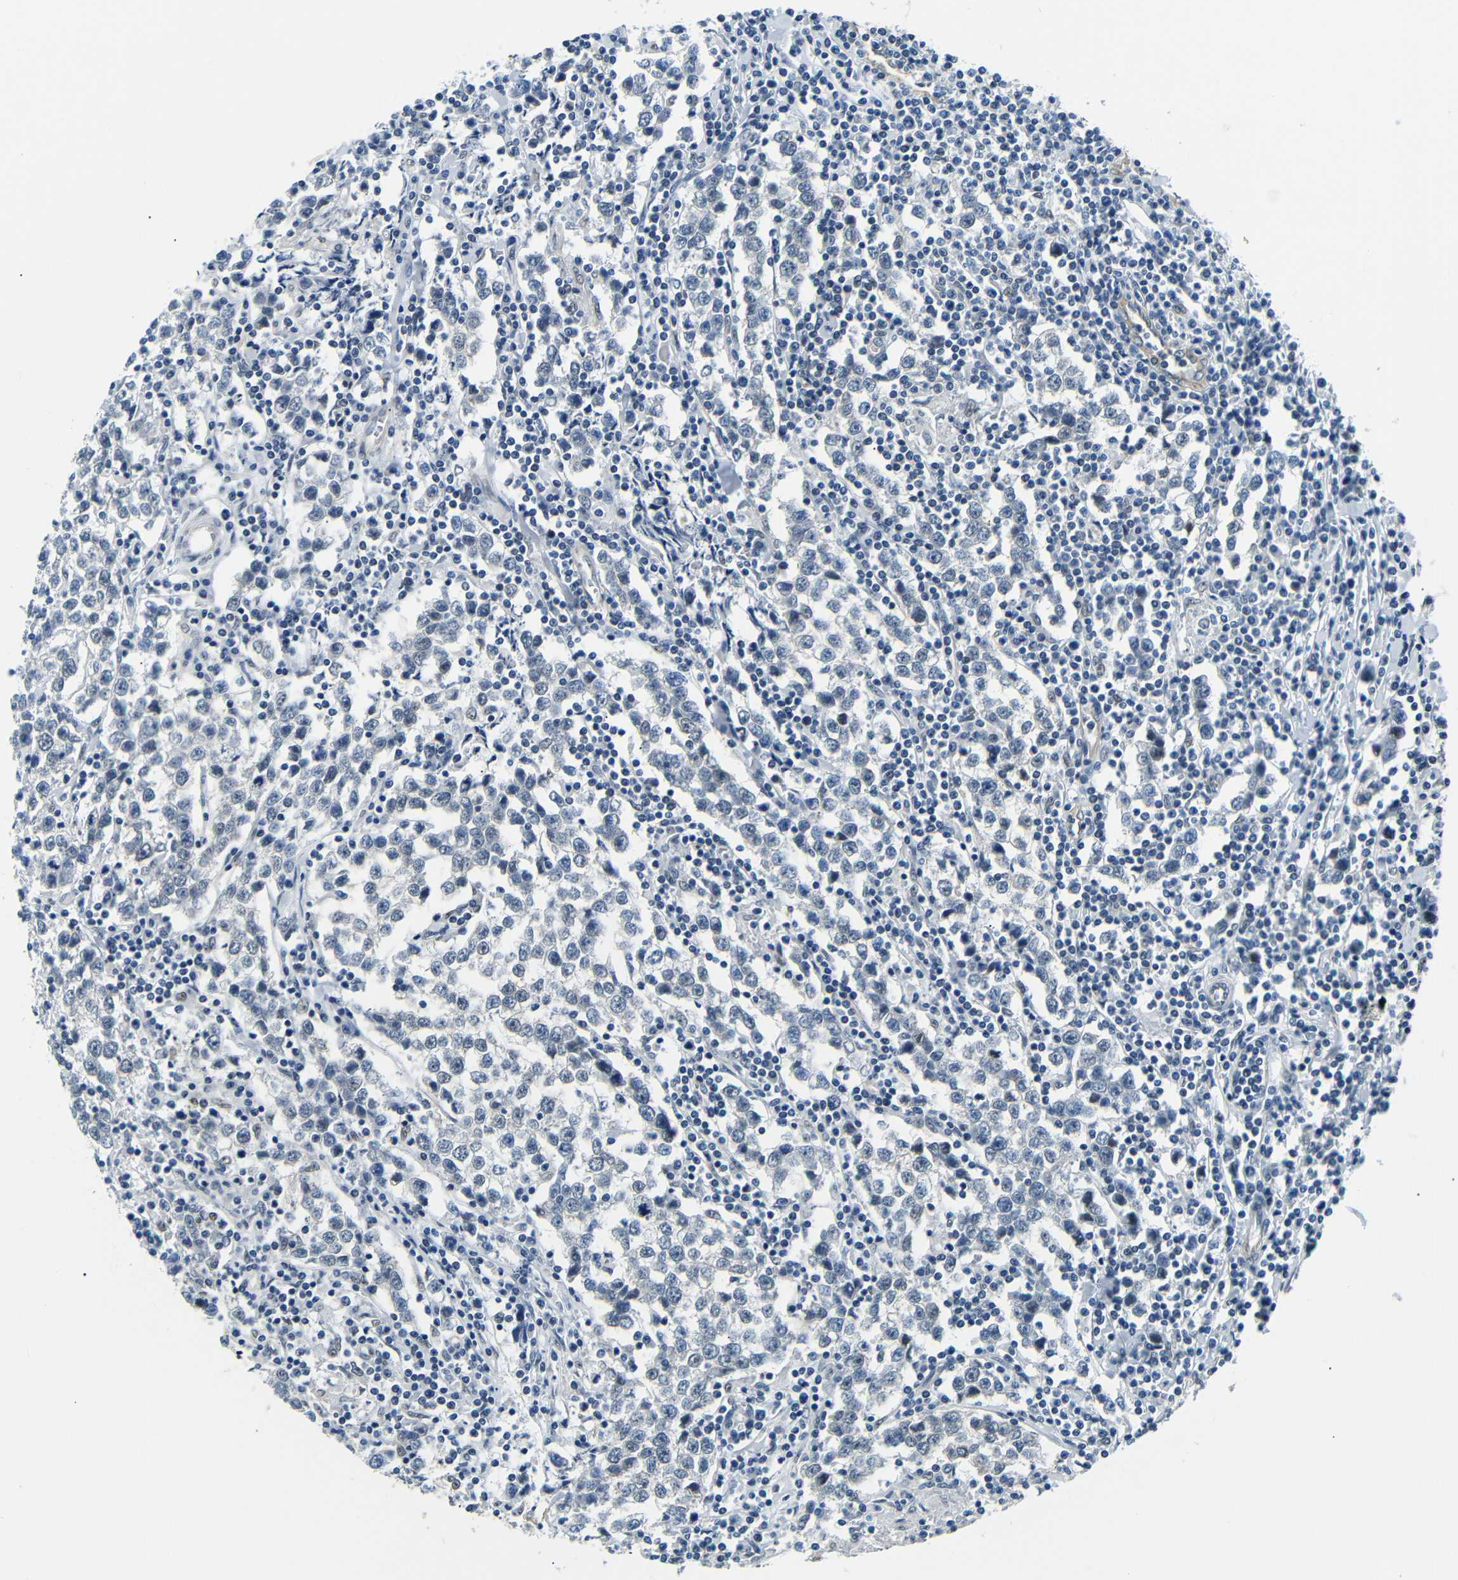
{"staining": {"intensity": "negative", "quantity": "none", "location": "none"}, "tissue": "testis cancer", "cell_type": "Tumor cells", "image_type": "cancer", "snomed": [{"axis": "morphology", "description": "Seminoma, NOS"}, {"axis": "morphology", "description": "Carcinoma, Embryonal, NOS"}, {"axis": "topography", "description": "Testis"}], "caption": "Protein analysis of testis cancer (seminoma) exhibits no significant expression in tumor cells. The staining was performed using DAB (3,3'-diaminobenzidine) to visualize the protein expression in brown, while the nuclei were stained in blue with hematoxylin (Magnification: 20x).", "gene": "TAFA1", "patient": {"sex": "male", "age": 36}}